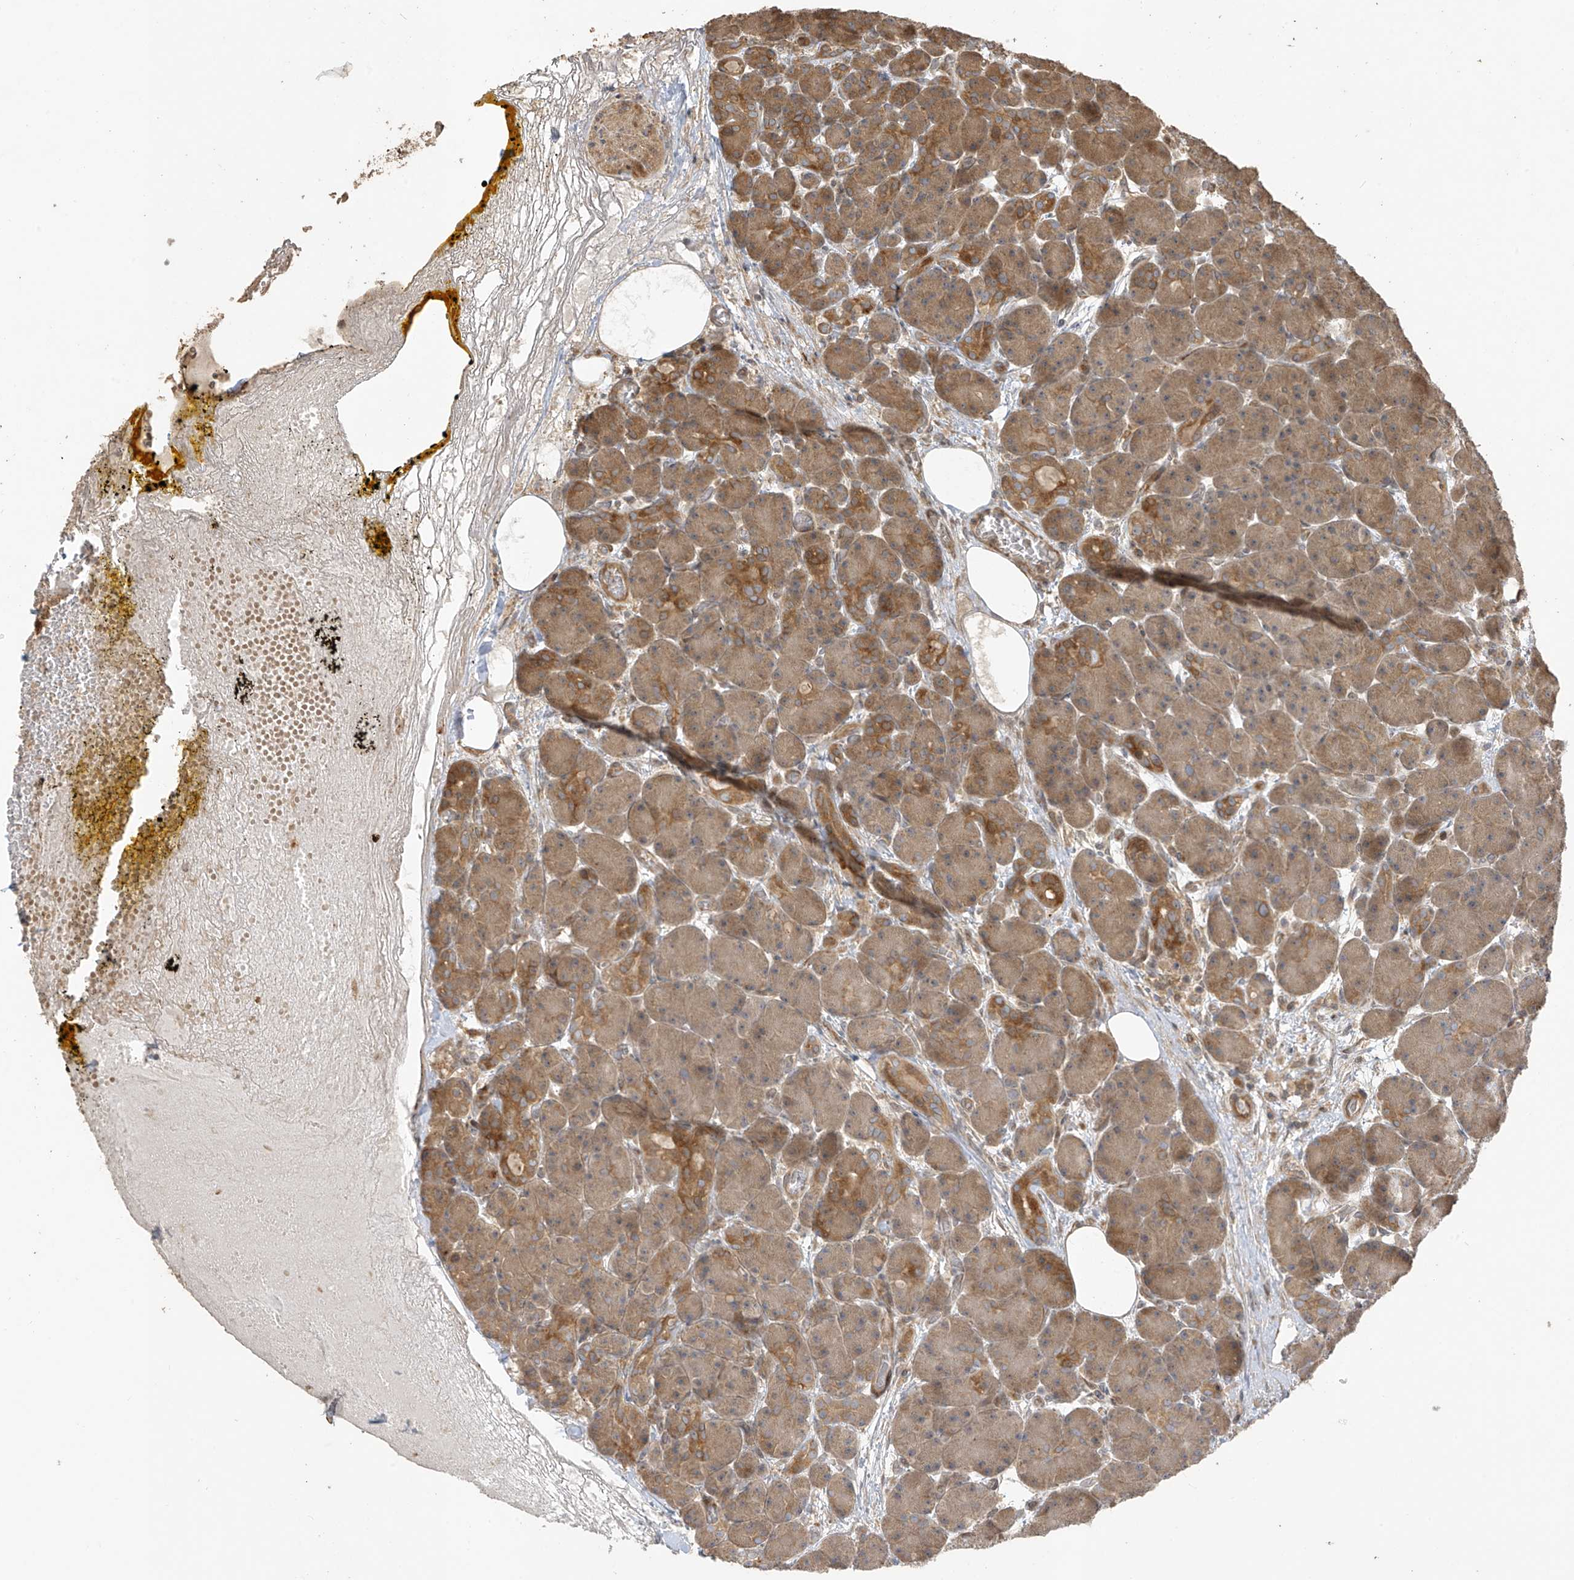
{"staining": {"intensity": "moderate", "quantity": ">75%", "location": "cytoplasmic/membranous"}, "tissue": "pancreas", "cell_type": "Exocrine glandular cells", "image_type": "normal", "snomed": [{"axis": "morphology", "description": "Normal tissue, NOS"}, {"axis": "topography", "description": "Pancreas"}], "caption": "Pancreas stained with a brown dye displays moderate cytoplasmic/membranous positive staining in about >75% of exocrine glandular cells.", "gene": "ZNF653", "patient": {"sex": "male", "age": 63}}